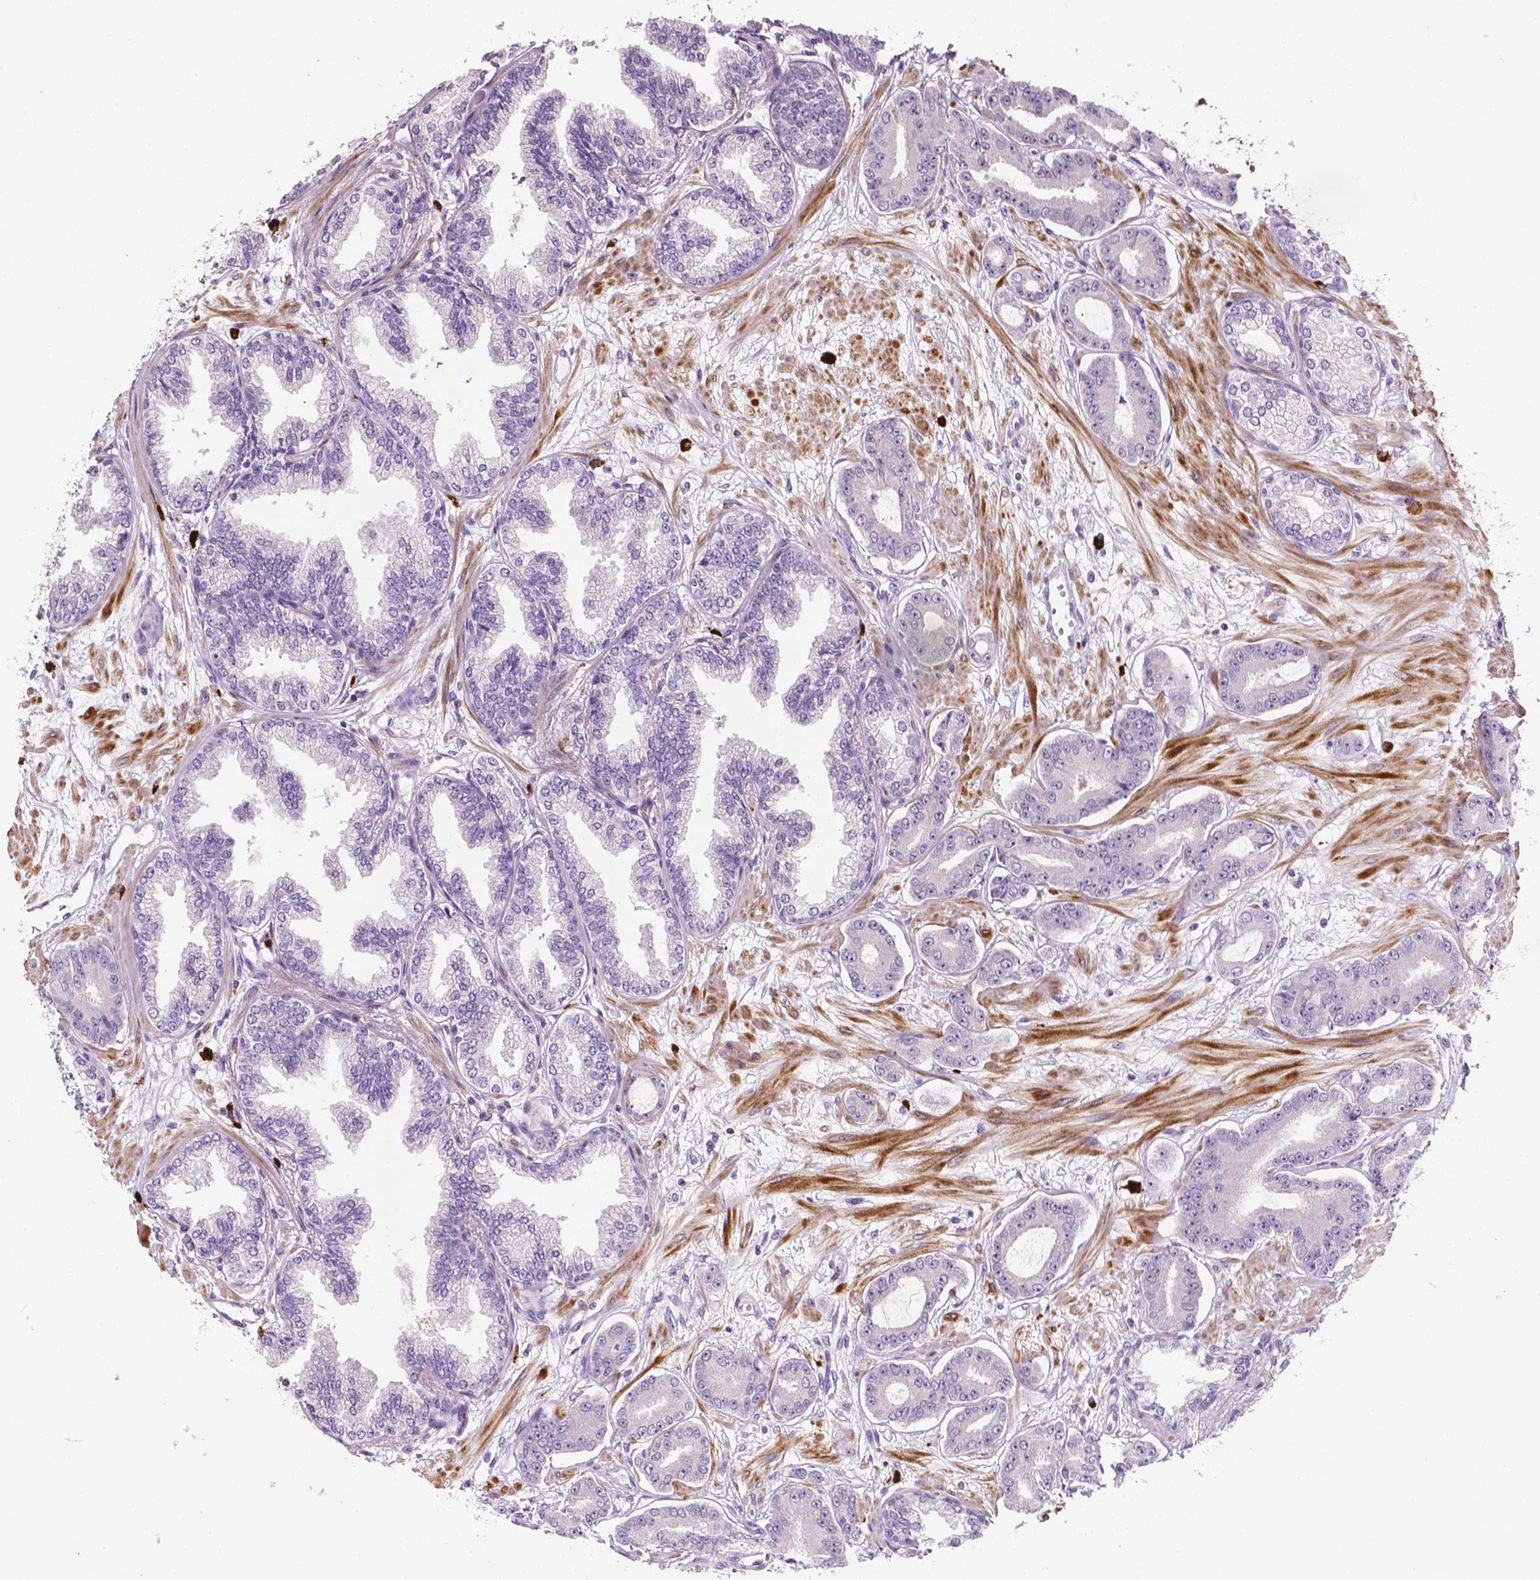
{"staining": {"intensity": "negative", "quantity": "none", "location": "none"}, "tissue": "prostate cancer", "cell_type": "Tumor cells", "image_type": "cancer", "snomed": [{"axis": "morphology", "description": "Adenocarcinoma, Low grade"}, {"axis": "topography", "description": "Prostate"}], "caption": "High magnification brightfield microscopy of prostate cancer stained with DAB (3,3'-diaminobenzidine) (brown) and counterstained with hematoxylin (blue): tumor cells show no significant positivity.", "gene": "SIRT2", "patient": {"sex": "male", "age": 64}}